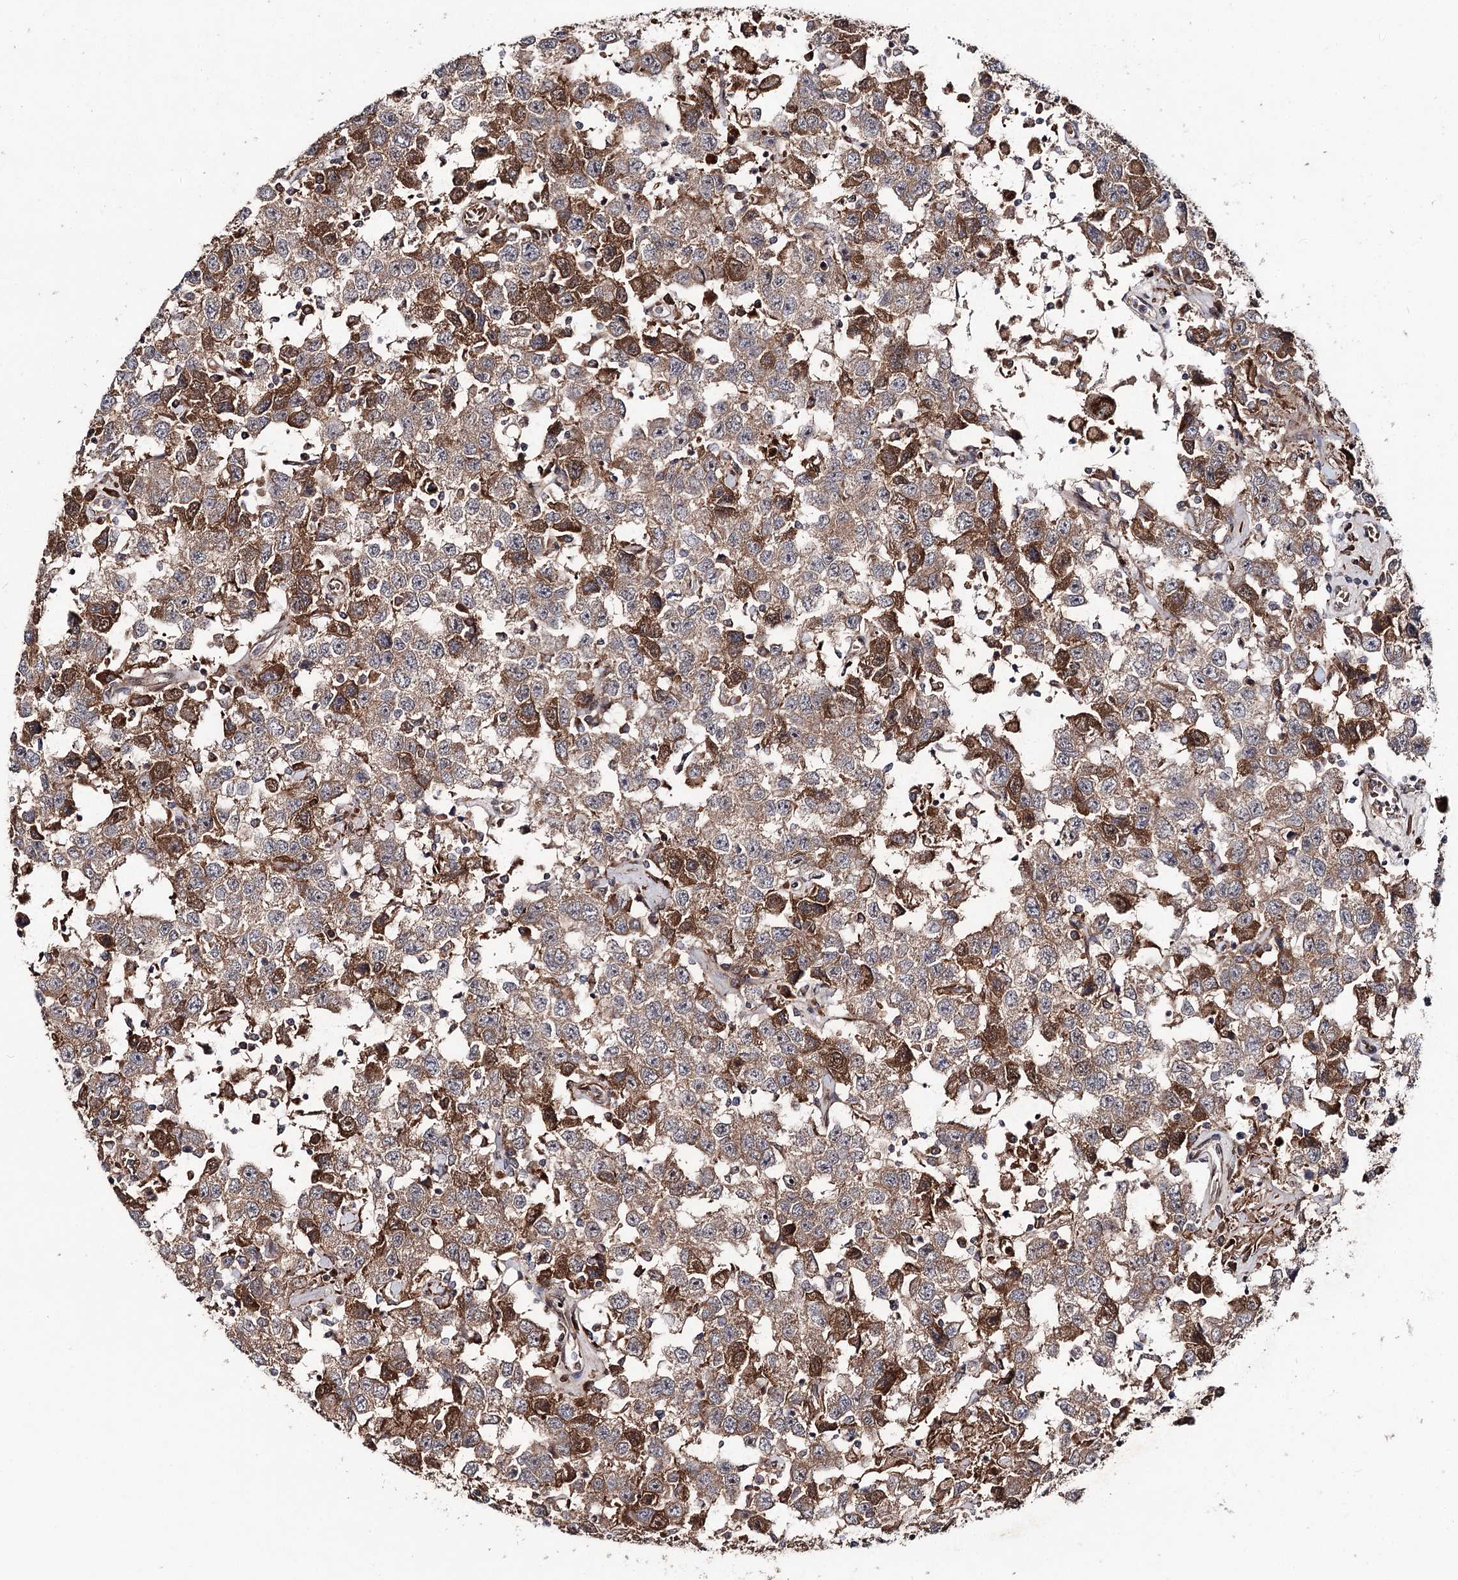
{"staining": {"intensity": "strong", "quantity": "25%-75%", "location": "cytoplasmic/membranous"}, "tissue": "testis cancer", "cell_type": "Tumor cells", "image_type": "cancer", "snomed": [{"axis": "morphology", "description": "Seminoma, NOS"}, {"axis": "topography", "description": "Testis"}], "caption": "About 25%-75% of tumor cells in testis cancer (seminoma) show strong cytoplasmic/membranous protein positivity as visualized by brown immunohistochemical staining.", "gene": "MSANTD2", "patient": {"sex": "male", "age": 41}}